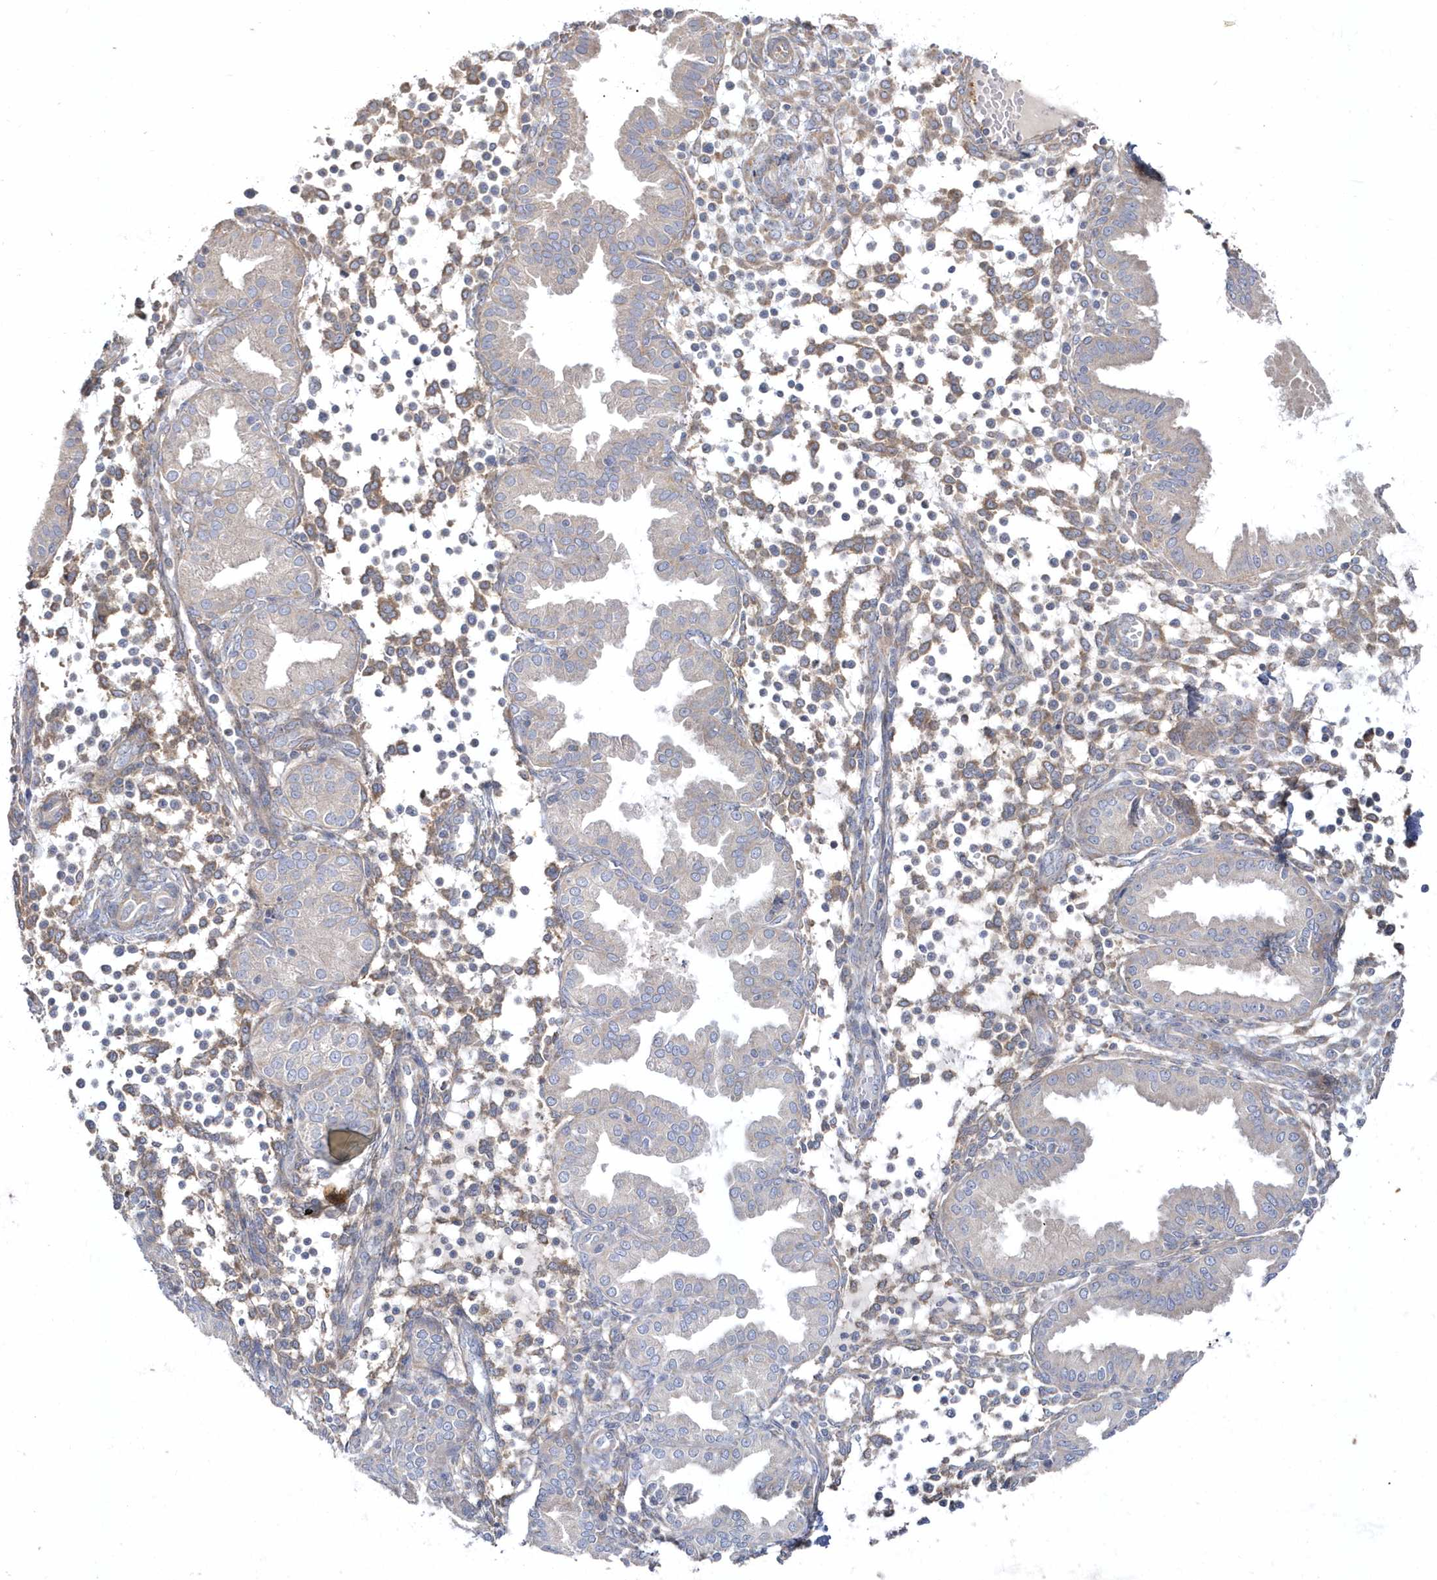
{"staining": {"intensity": "moderate", "quantity": ">75%", "location": "cytoplasmic/membranous"}, "tissue": "endometrium", "cell_type": "Cells in endometrial stroma", "image_type": "normal", "snomed": [{"axis": "morphology", "description": "Normal tissue, NOS"}, {"axis": "topography", "description": "Endometrium"}], "caption": "Brown immunohistochemical staining in normal endometrium reveals moderate cytoplasmic/membranous staining in about >75% of cells in endometrial stroma. (DAB IHC, brown staining for protein, blue staining for nuclei).", "gene": "LEXM", "patient": {"sex": "female", "age": 53}}